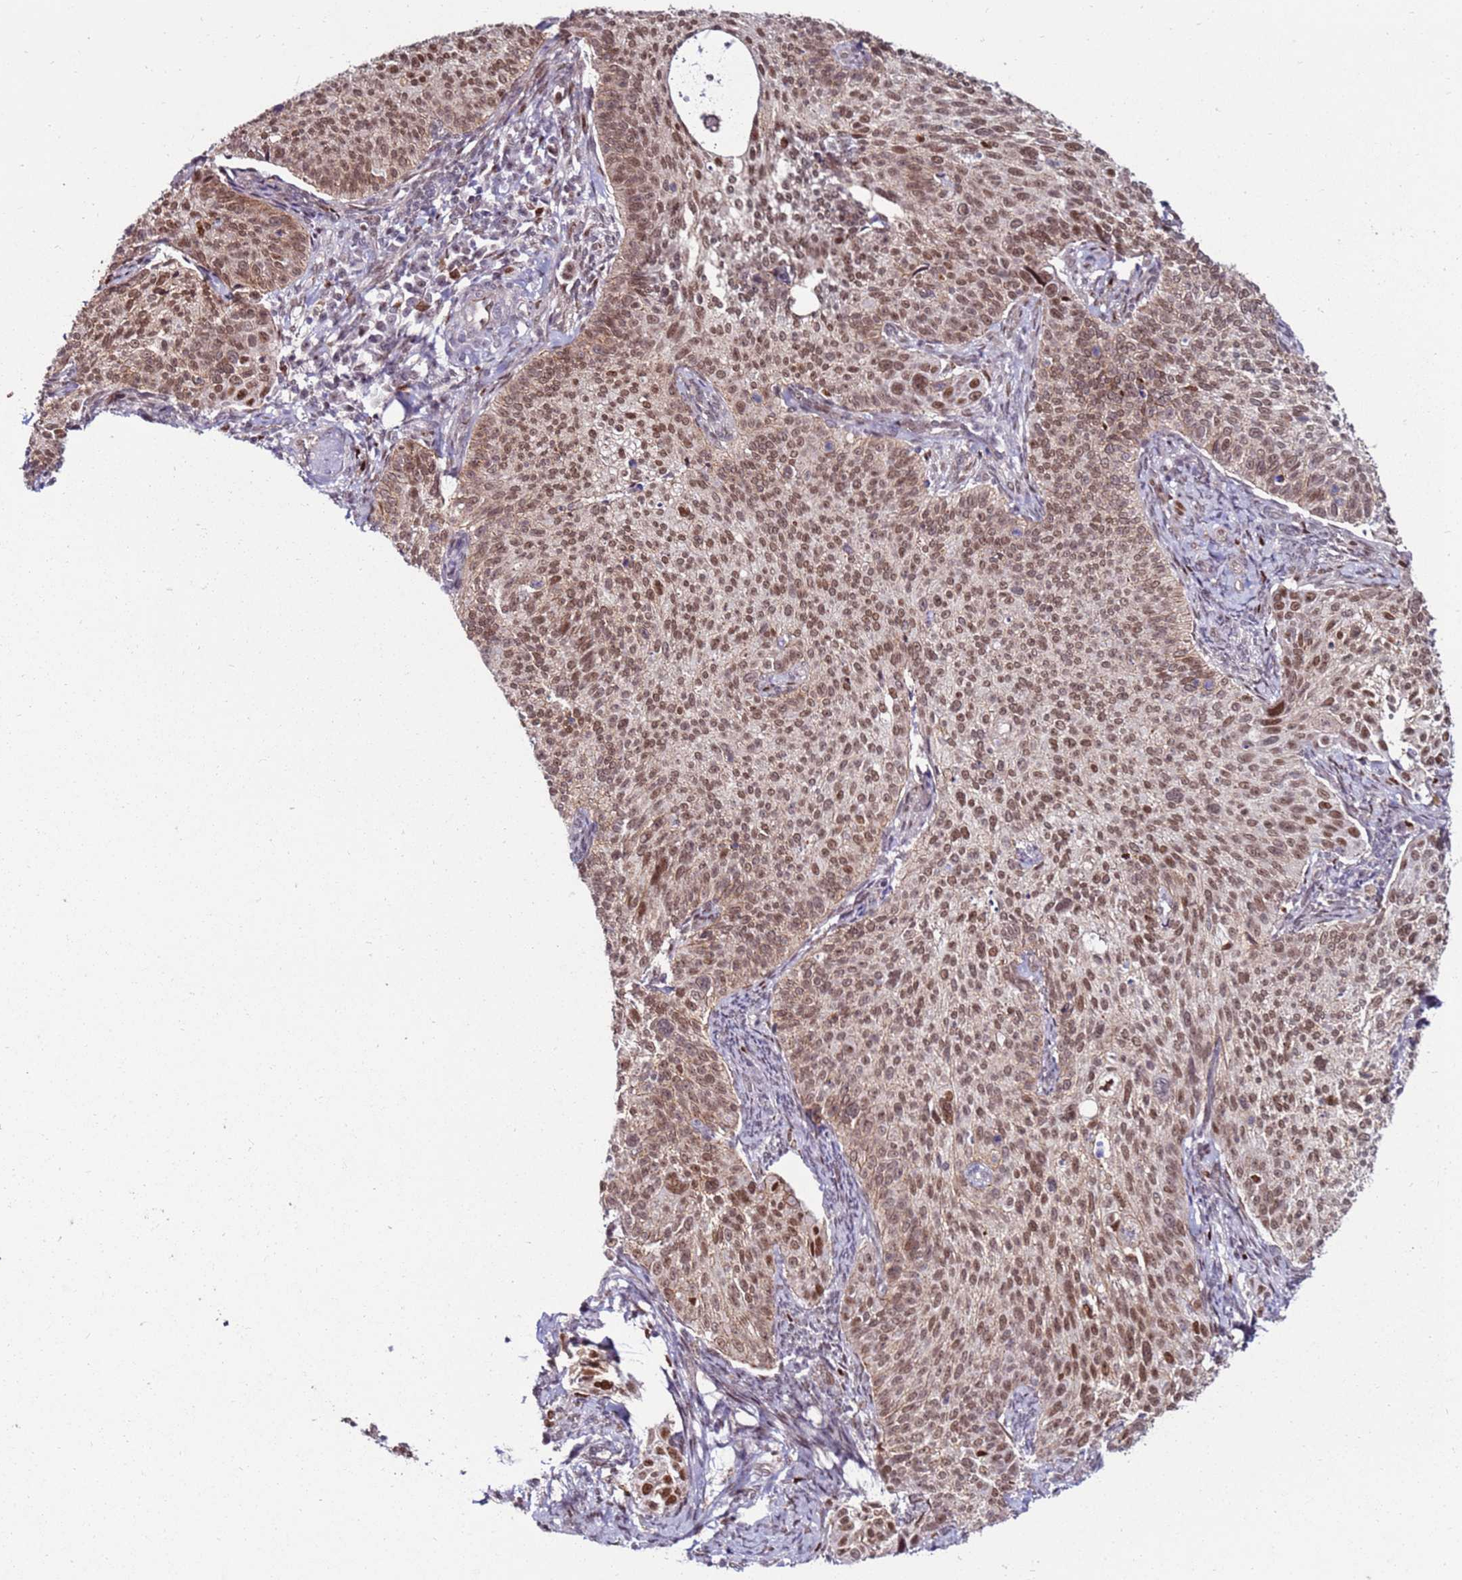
{"staining": {"intensity": "moderate", "quantity": ">75%", "location": "nuclear"}, "tissue": "cervical cancer", "cell_type": "Tumor cells", "image_type": "cancer", "snomed": [{"axis": "morphology", "description": "Squamous cell carcinoma, NOS"}, {"axis": "topography", "description": "Cervix"}], "caption": "Human cervical cancer stained with a brown dye displays moderate nuclear positive staining in about >75% of tumor cells.", "gene": "KPNA4", "patient": {"sex": "female", "age": 70}}